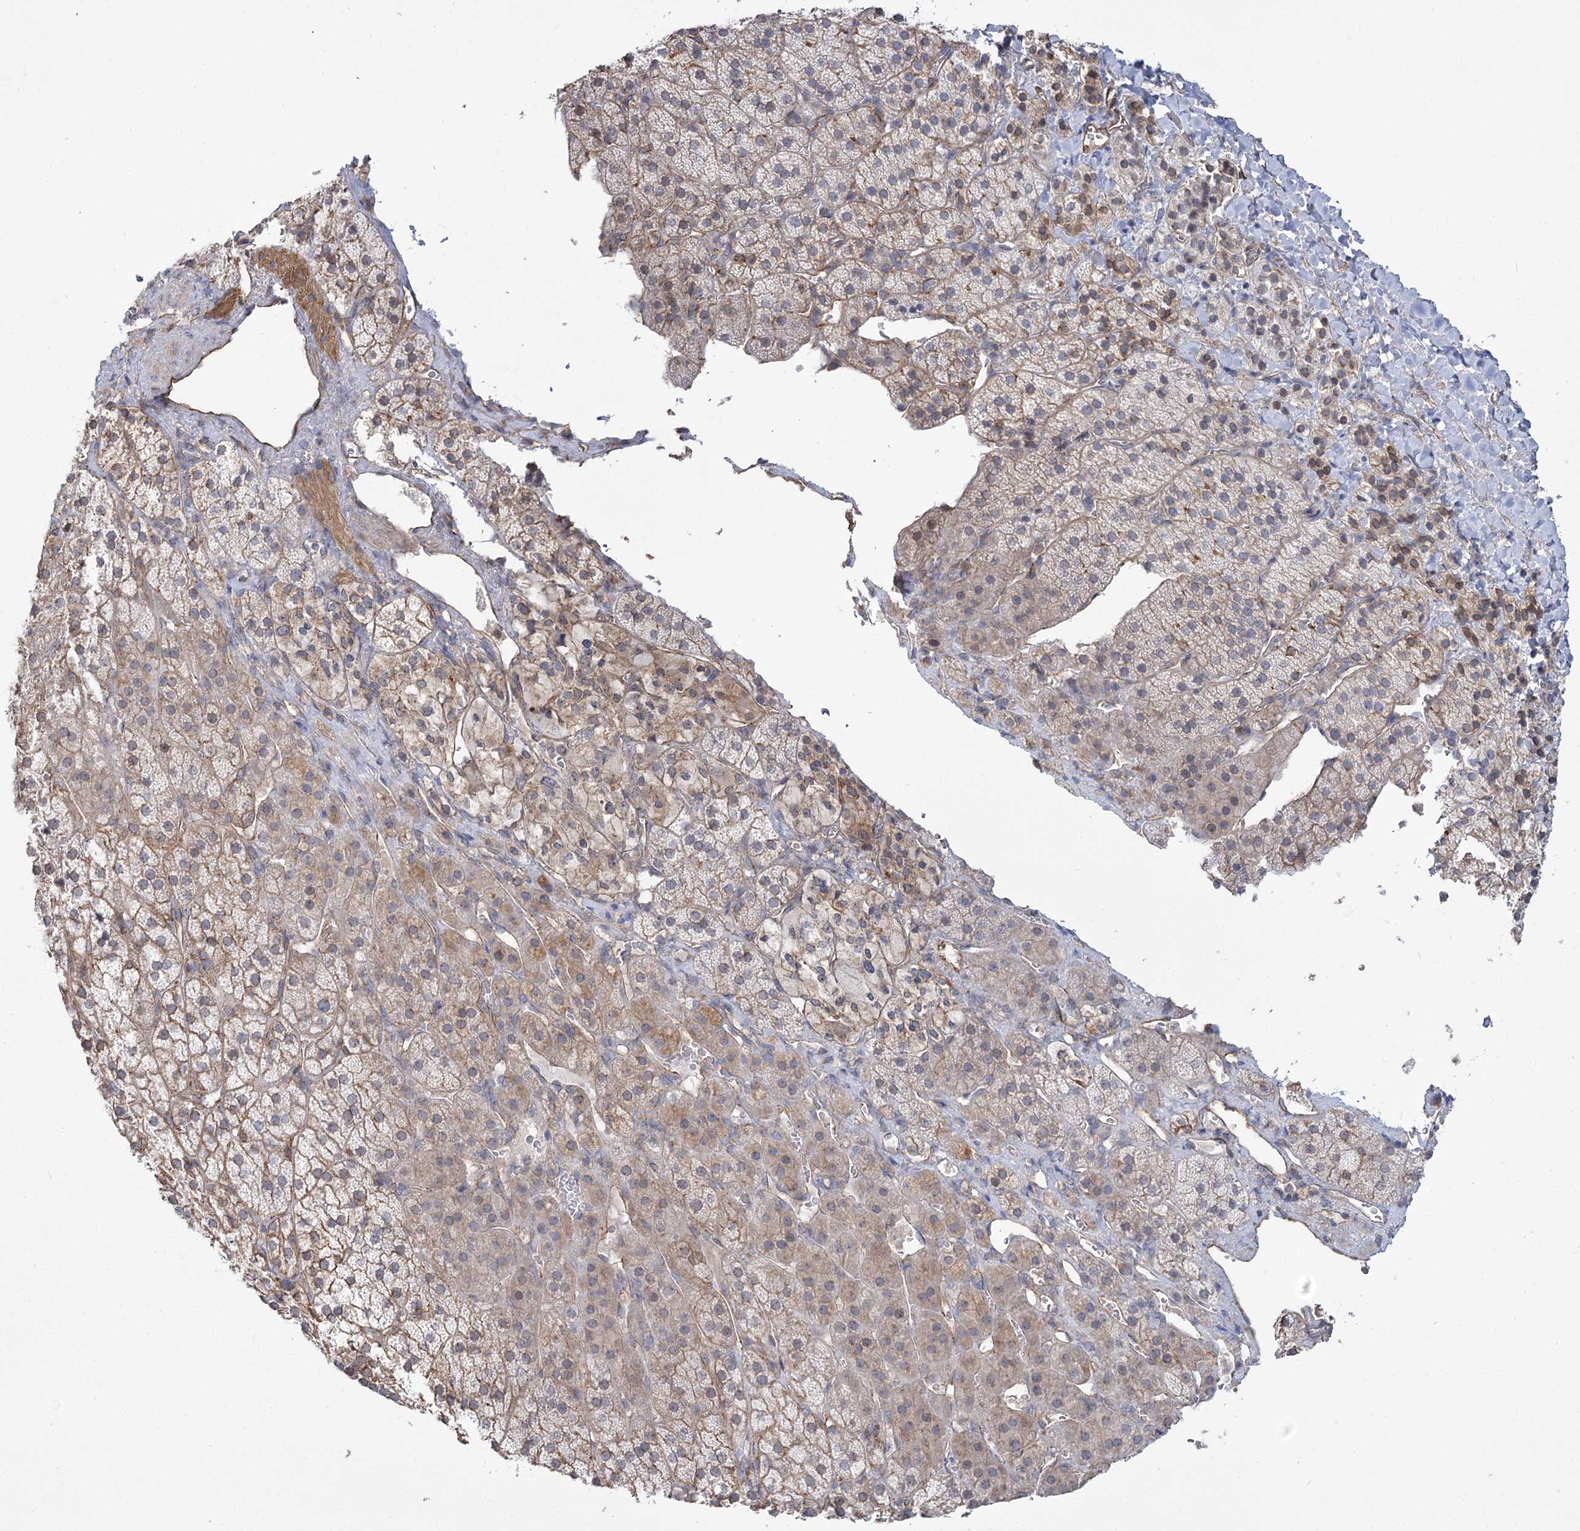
{"staining": {"intensity": "weak", "quantity": "25%-75%", "location": "cytoplasmic/membranous"}, "tissue": "adrenal gland", "cell_type": "Glandular cells", "image_type": "normal", "snomed": [{"axis": "morphology", "description": "Normal tissue, NOS"}, {"axis": "topography", "description": "Adrenal gland"}], "caption": "Protein analysis of unremarkable adrenal gland reveals weak cytoplasmic/membranous positivity in approximately 25%-75% of glandular cells. The protein is stained brown, and the nuclei are stained in blue (DAB (3,3'-diaminobenzidine) IHC with brightfield microscopy, high magnification).", "gene": "SH3BP5L", "patient": {"sex": "female", "age": 44}}